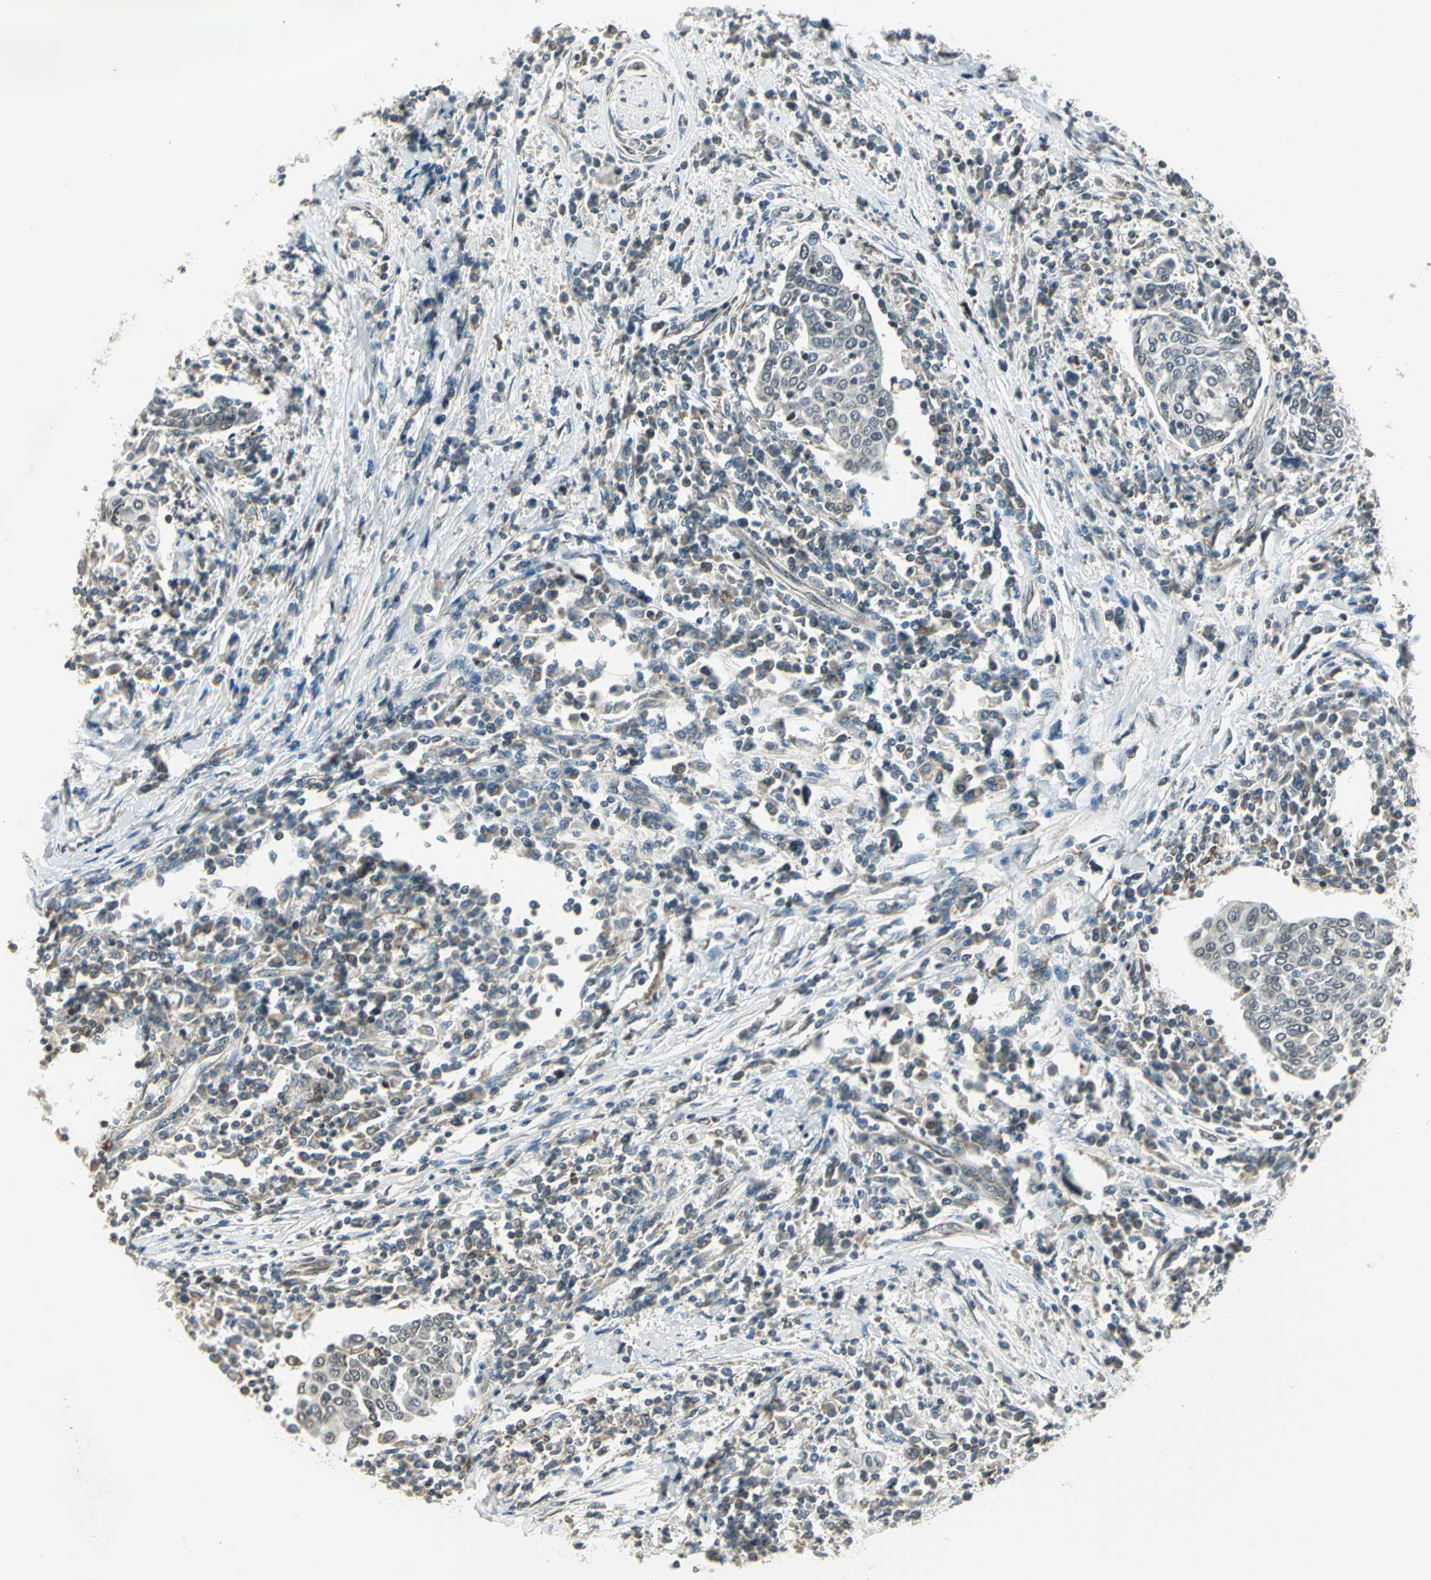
{"staining": {"intensity": "weak", "quantity": "25%-75%", "location": "cytoplasmic/membranous"}, "tissue": "cervical cancer", "cell_type": "Tumor cells", "image_type": "cancer", "snomed": [{"axis": "morphology", "description": "Squamous cell carcinoma, NOS"}, {"axis": "topography", "description": "Cervix"}], "caption": "Weak cytoplasmic/membranous expression is identified in about 25%-75% of tumor cells in cervical cancer.", "gene": "PLAGL2", "patient": {"sex": "female", "age": 40}}